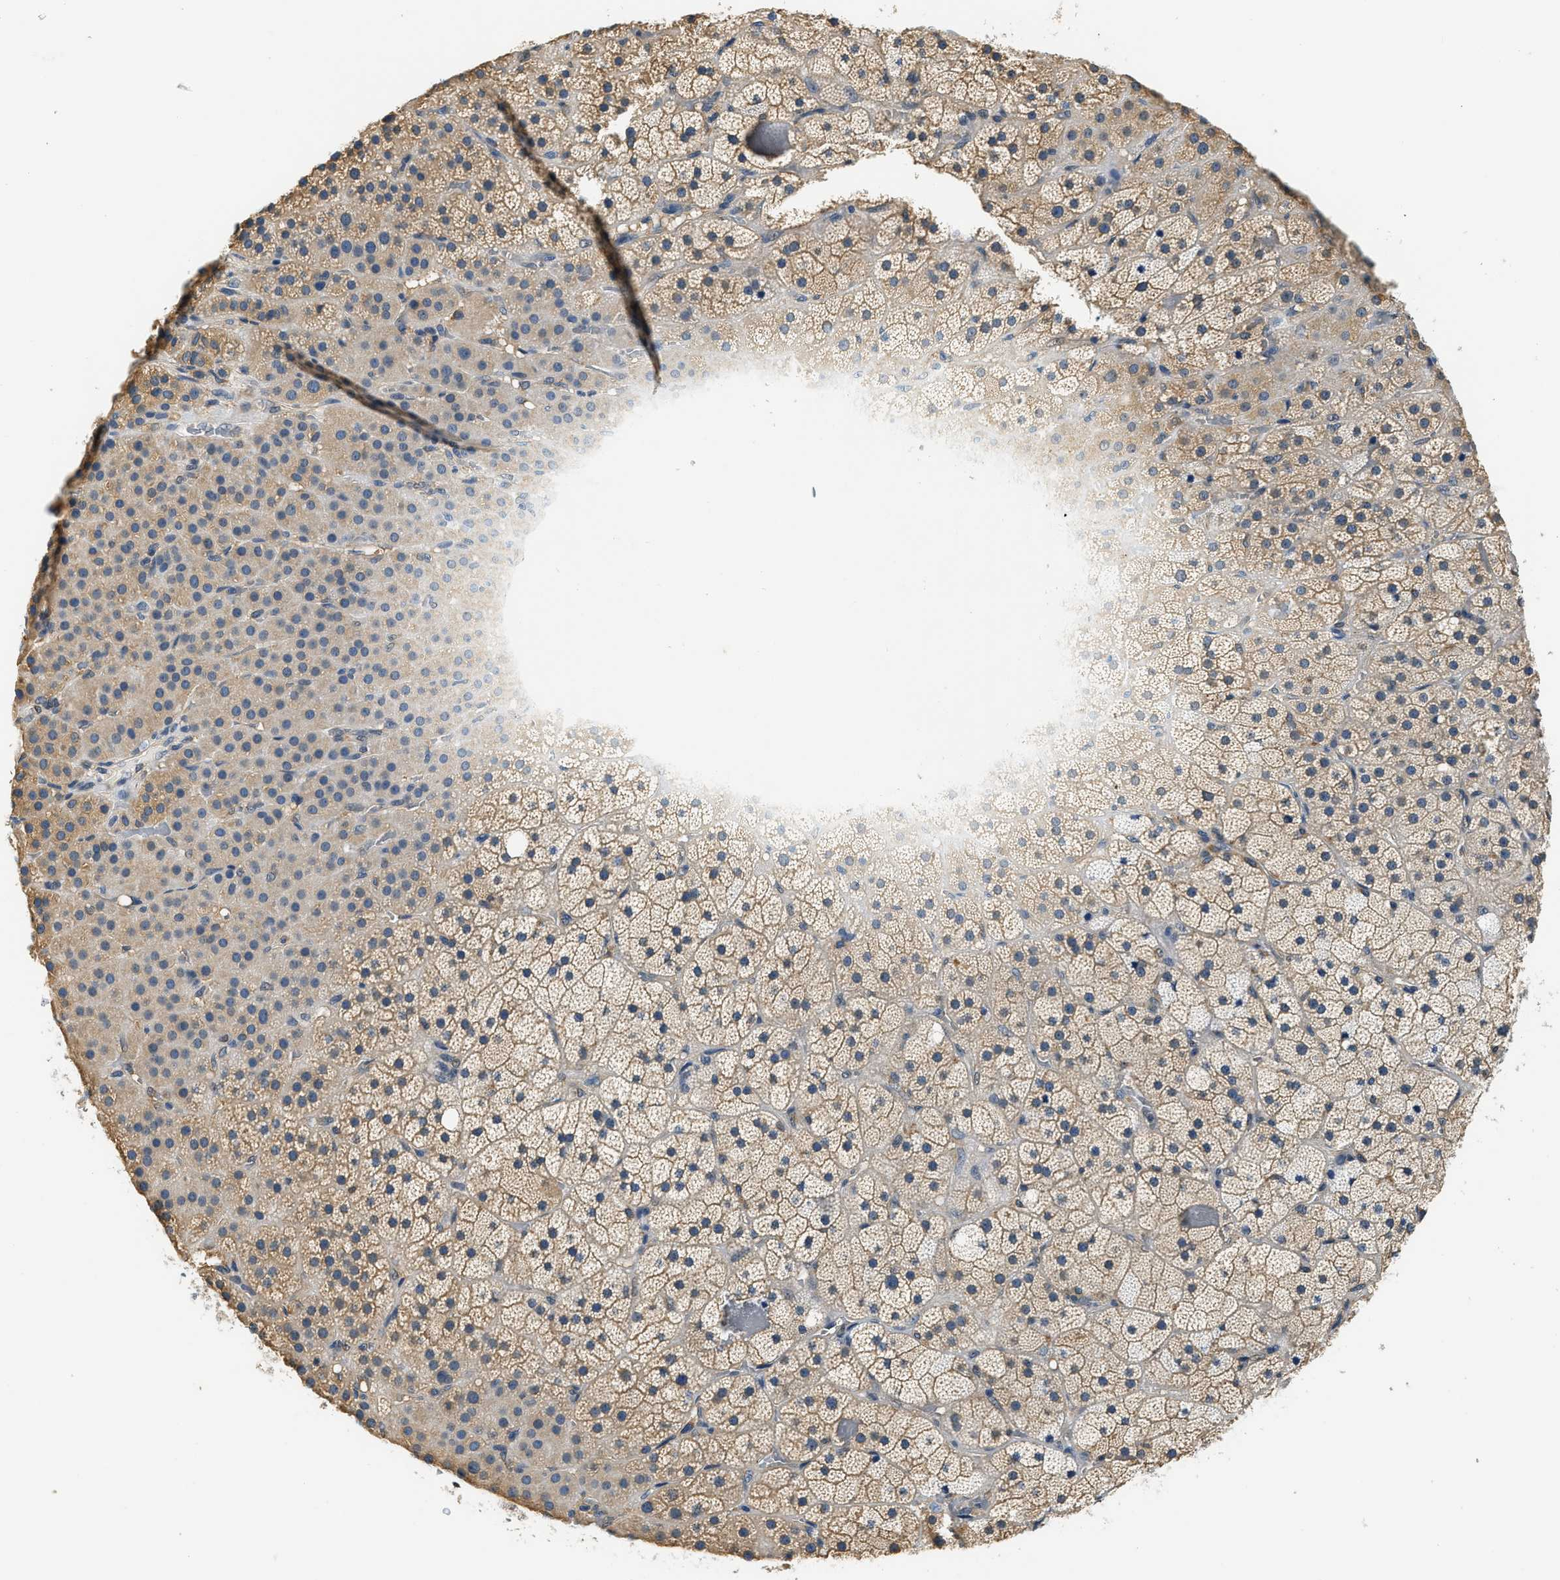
{"staining": {"intensity": "moderate", "quantity": ">75%", "location": "cytoplasmic/membranous"}, "tissue": "adrenal gland", "cell_type": "Glandular cells", "image_type": "normal", "snomed": [{"axis": "morphology", "description": "Normal tissue, NOS"}, {"axis": "topography", "description": "Adrenal gland"}], "caption": "Adrenal gland was stained to show a protein in brown. There is medium levels of moderate cytoplasmic/membranous expression in about >75% of glandular cells. The protein of interest is stained brown, and the nuclei are stained in blue (DAB (3,3'-diaminobenzidine) IHC with brightfield microscopy, high magnification).", "gene": "BCL7C", "patient": {"sex": "male", "age": 57}}